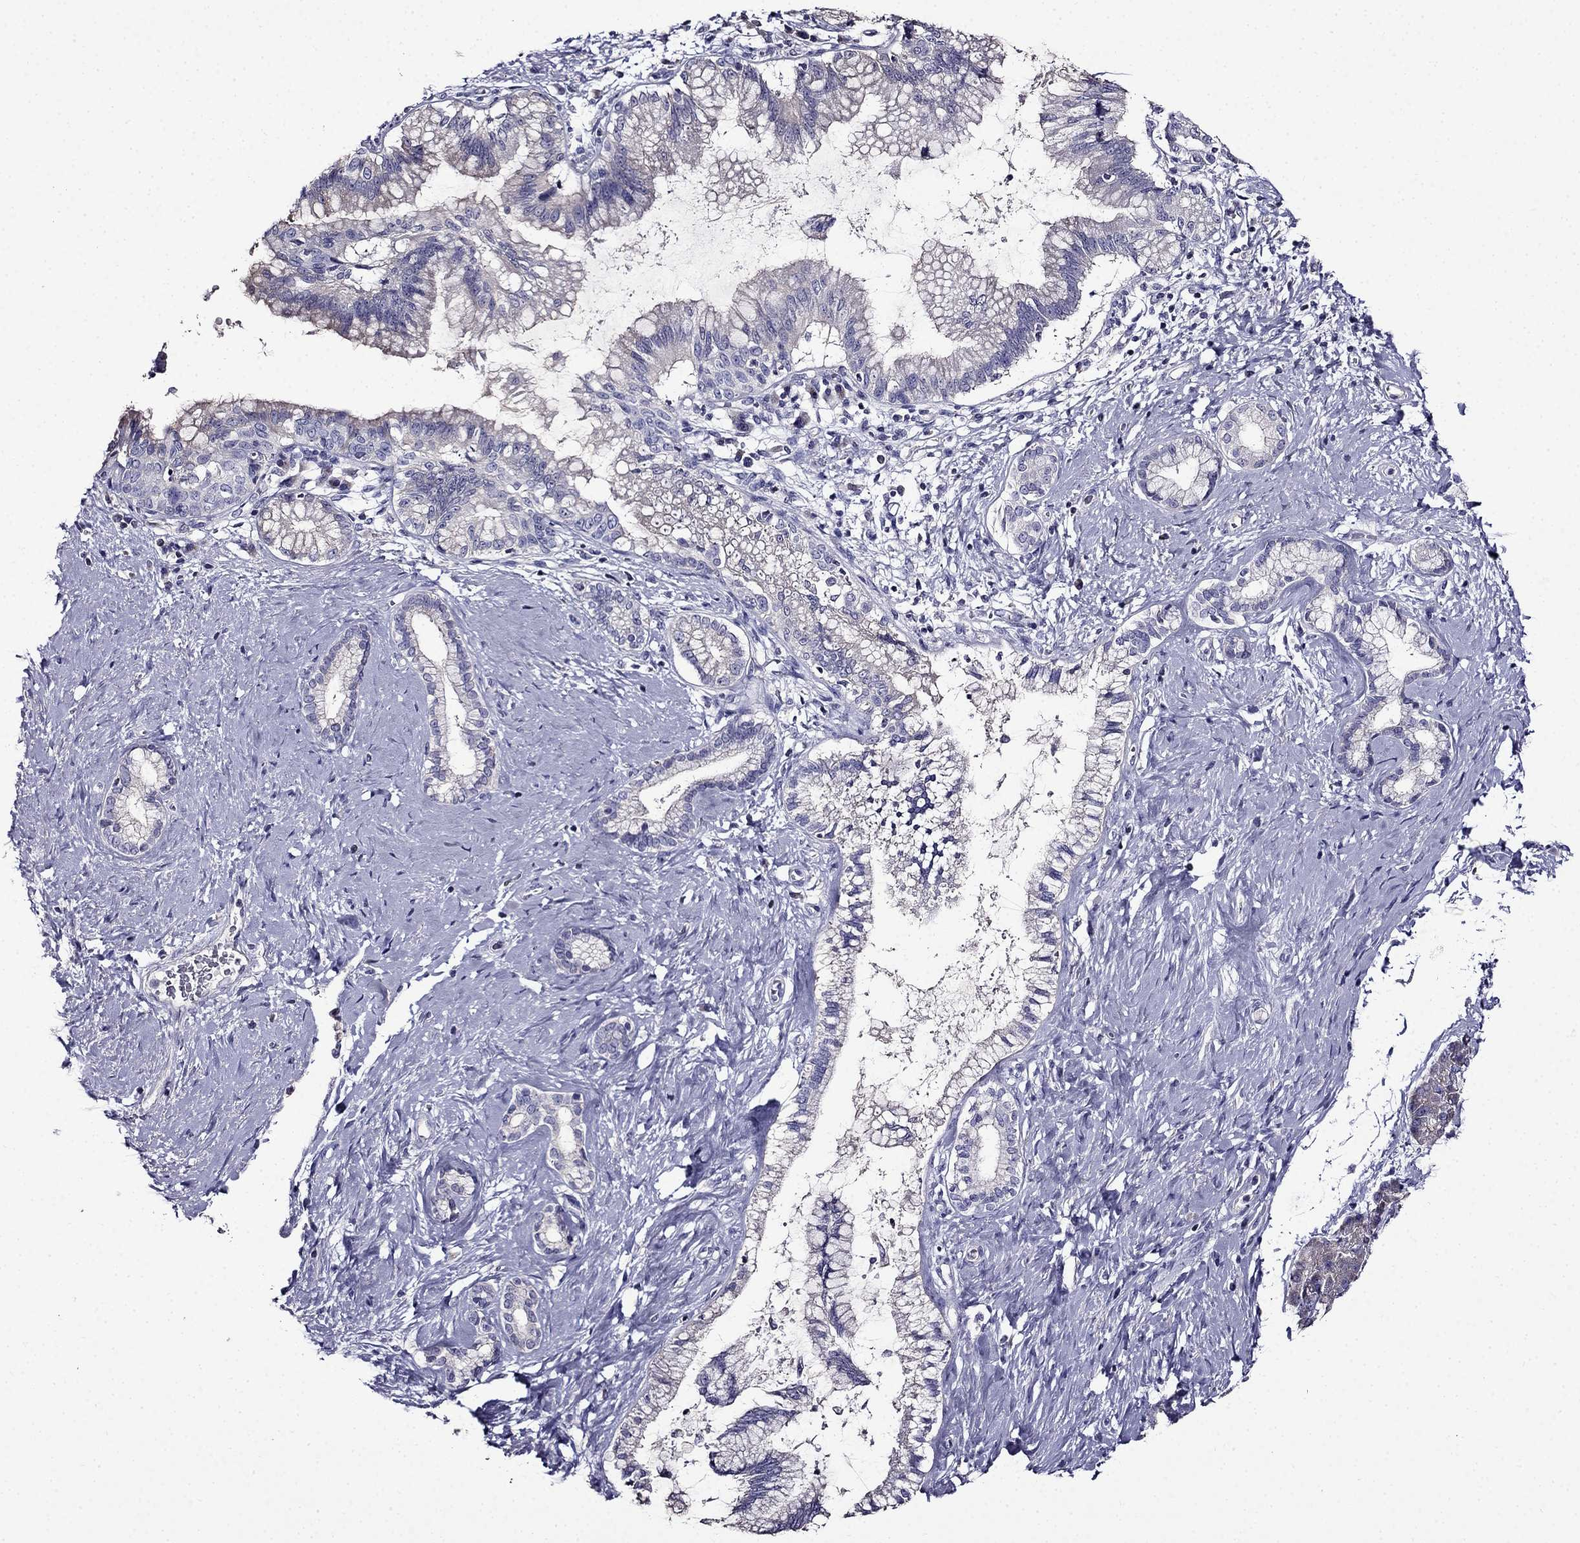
{"staining": {"intensity": "negative", "quantity": "none", "location": "none"}, "tissue": "pancreatic cancer", "cell_type": "Tumor cells", "image_type": "cancer", "snomed": [{"axis": "morphology", "description": "Adenocarcinoma, NOS"}, {"axis": "topography", "description": "Pancreas"}], "caption": "IHC histopathology image of neoplastic tissue: pancreatic cancer (adenocarcinoma) stained with DAB demonstrates no significant protein expression in tumor cells.", "gene": "TMEM266", "patient": {"sex": "female", "age": 73}}